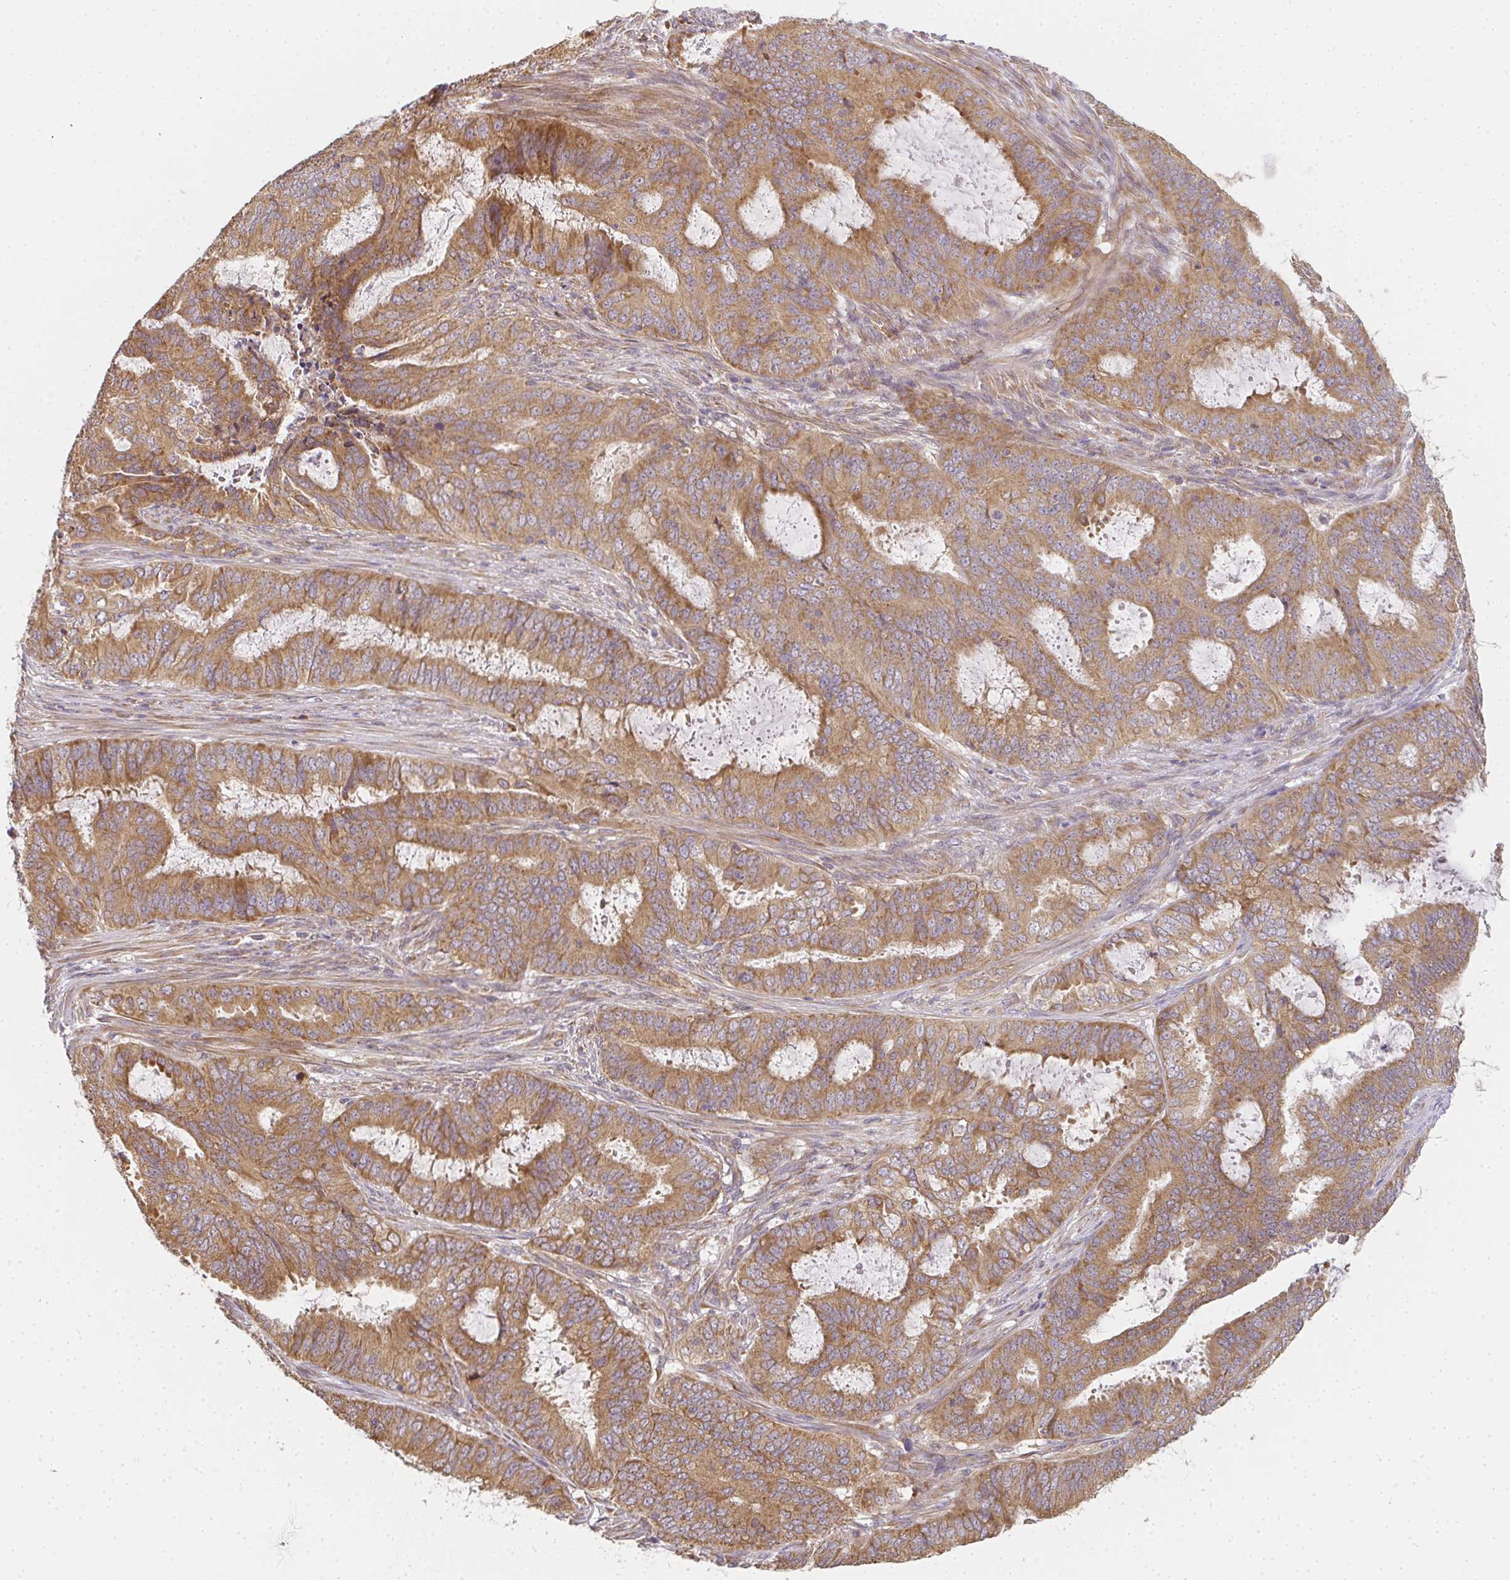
{"staining": {"intensity": "moderate", "quantity": ">75%", "location": "cytoplasmic/membranous"}, "tissue": "endometrial cancer", "cell_type": "Tumor cells", "image_type": "cancer", "snomed": [{"axis": "morphology", "description": "Adenocarcinoma, NOS"}, {"axis": "topography", "description": "Endometrium"}], "caption": "Endometrial adenocarcinoma stained with DAB immunohistochemistry exhibits medium levels of moderate cytoplasmic/membranous positivity in about >75% of tumor cells.", "gene": "SLC35B3", "patient": {"sex": "female", "age": 51}}